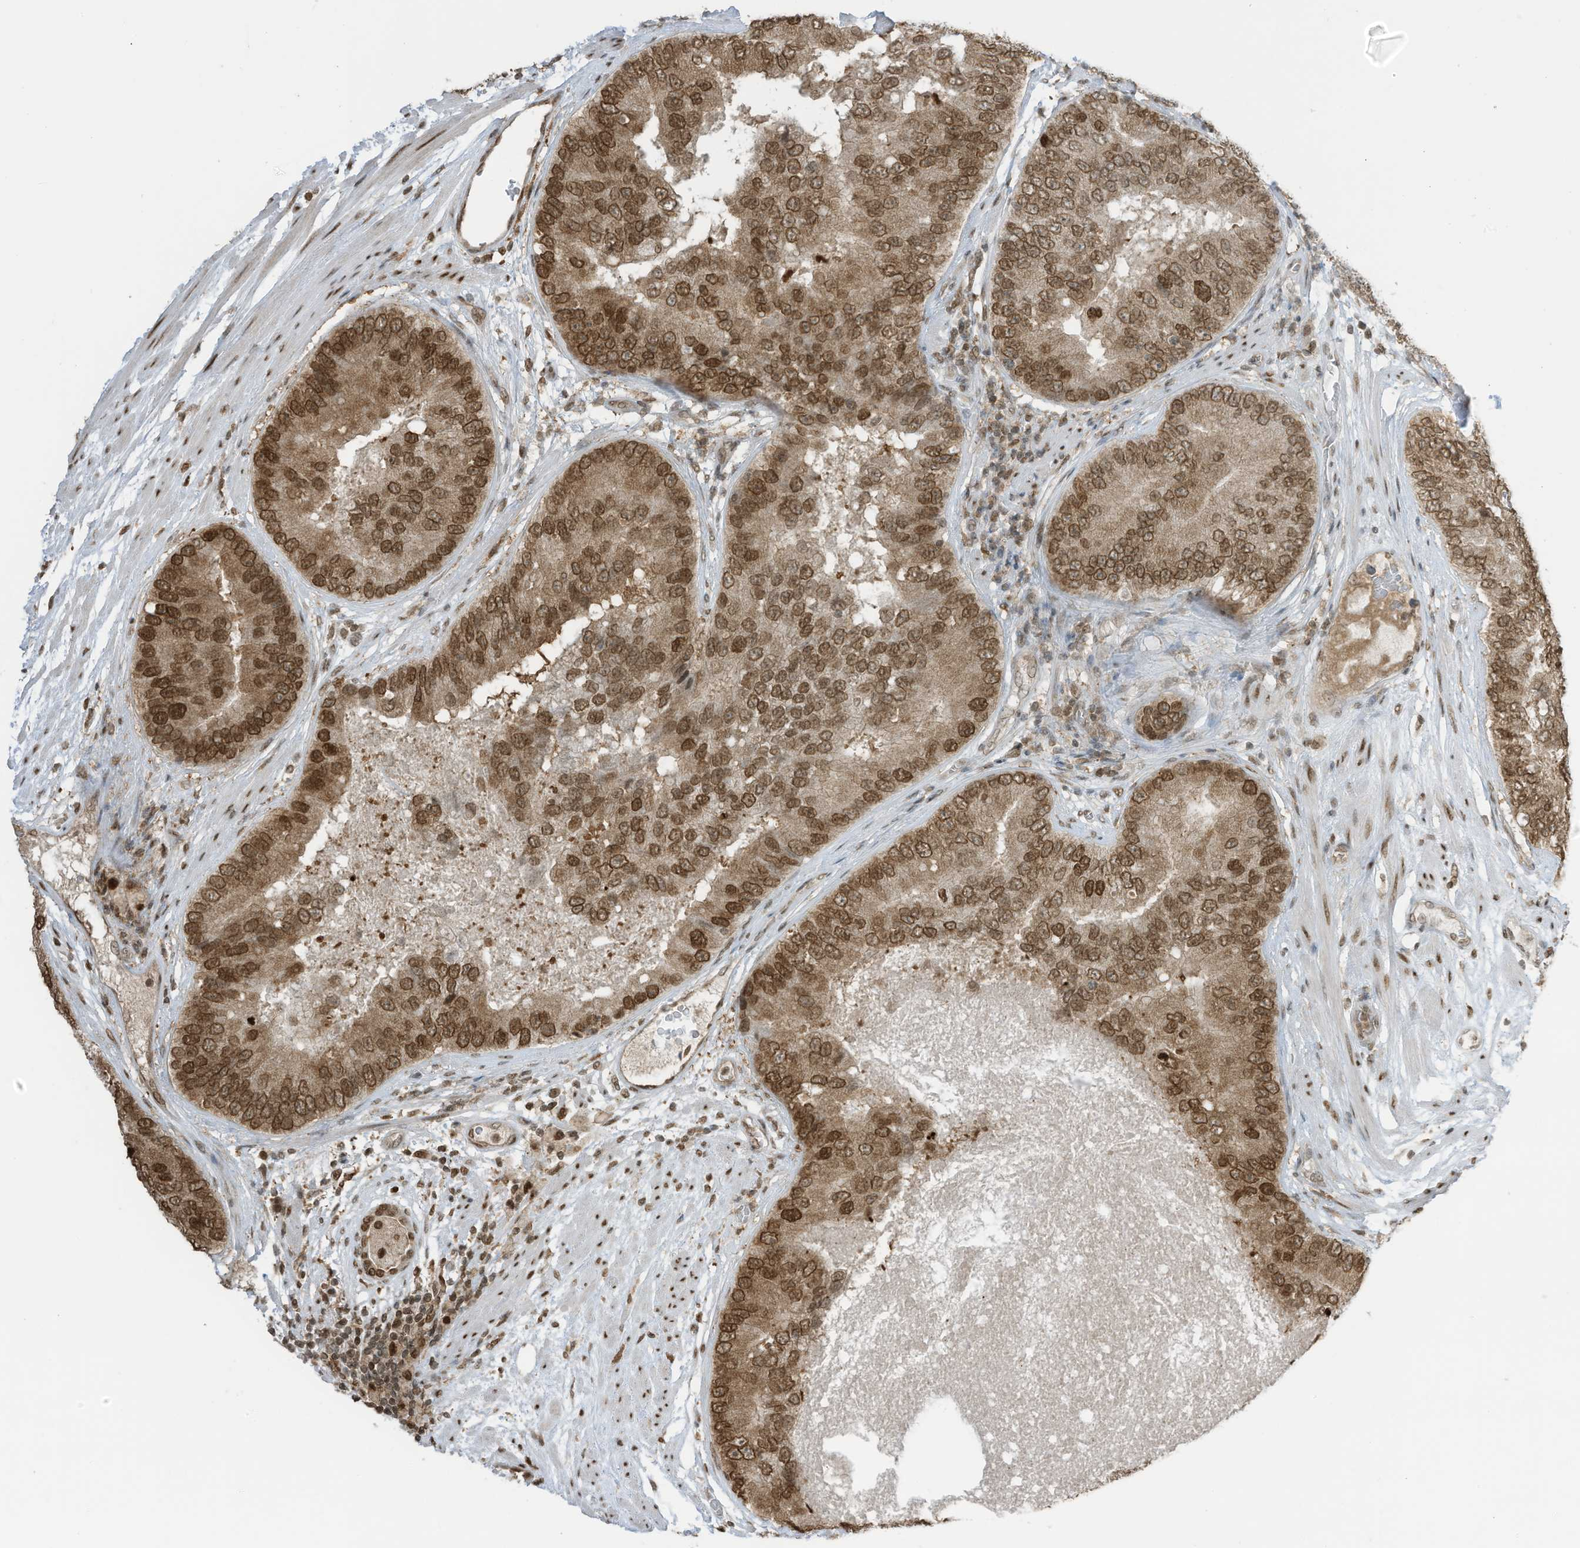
{"staining": {"intensity": "moderate", "quantity": ">75%", "location": "cytoplasmic/membranous,nuclear"}, "tissue": "prostate cancer", "cell_type": "Tumor cells", "image_type": "cancer", "snomed": [{"axis": "morphology", "description": "Adenocarcinoma, High grade"}, {"axis": "topography", "description": "Prostate"}], "caption": "Immunohistochemical staining of human prostate high-grade adenocarcinoma reveals medium levels of moderate cytoplasmic/membranous and nuclear staining in about >75% of tumor cells.", "gene": "KPNB1", "patient": {"sex": "male", "age": 70}}